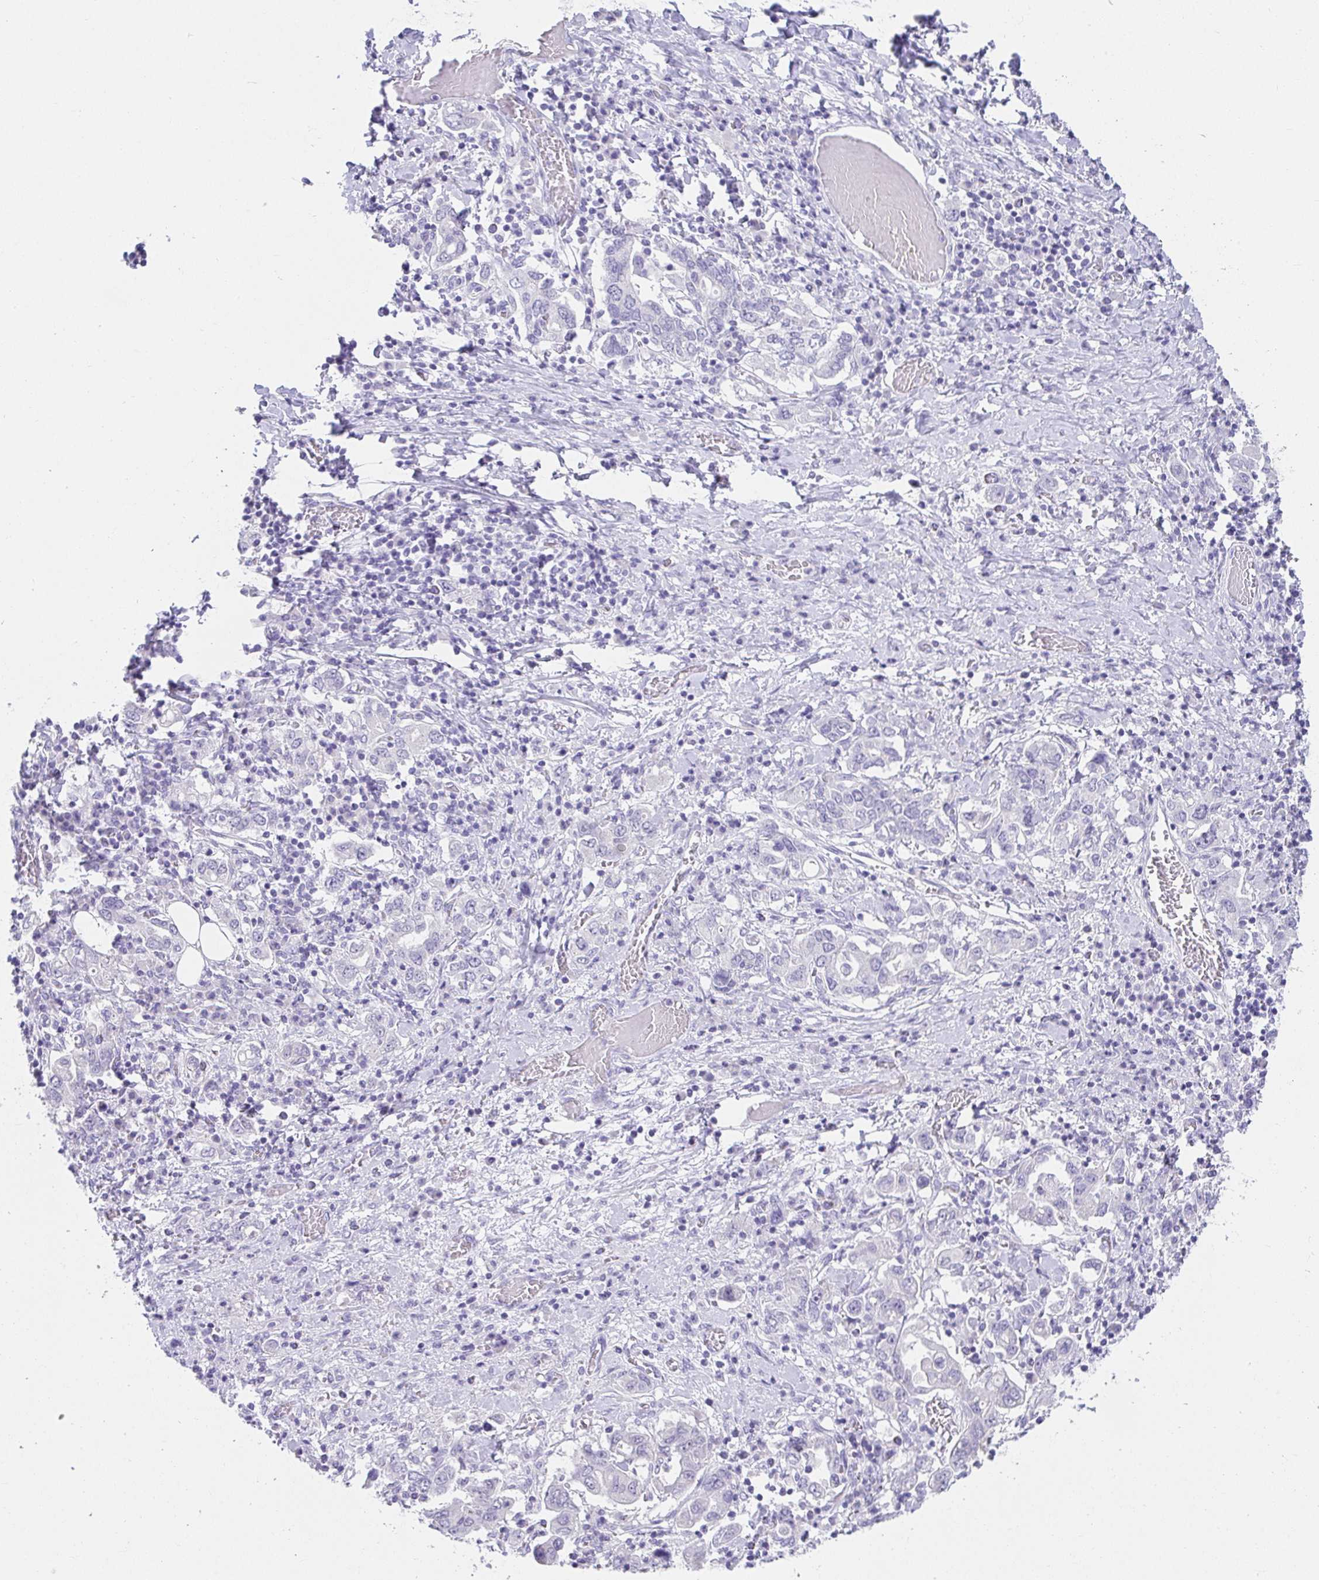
{"staining": {"intensity": "negative", "quantity": "none", "location": "none"}, "tissue": "stomach cancer", "cell_type": "Tumor cells", "image_type": "cancer", "snomed": [{"axis": "morphology", "description": "Adenocarcinoma, NOS"}, {"axis": "topography", "description": "Stomach, upper"}, {"axis": "topography", "description": "Stomach"}], "caption": "Immunohistochemical staining of stomach cancer demonstrates no significant expression in tumor cells. (DAB (3,3'-diaminobenzidine) IHC with hematoxylin counter stain).", "gene": "VGLL1", "patient": {"sex": "male", "age": 62}}